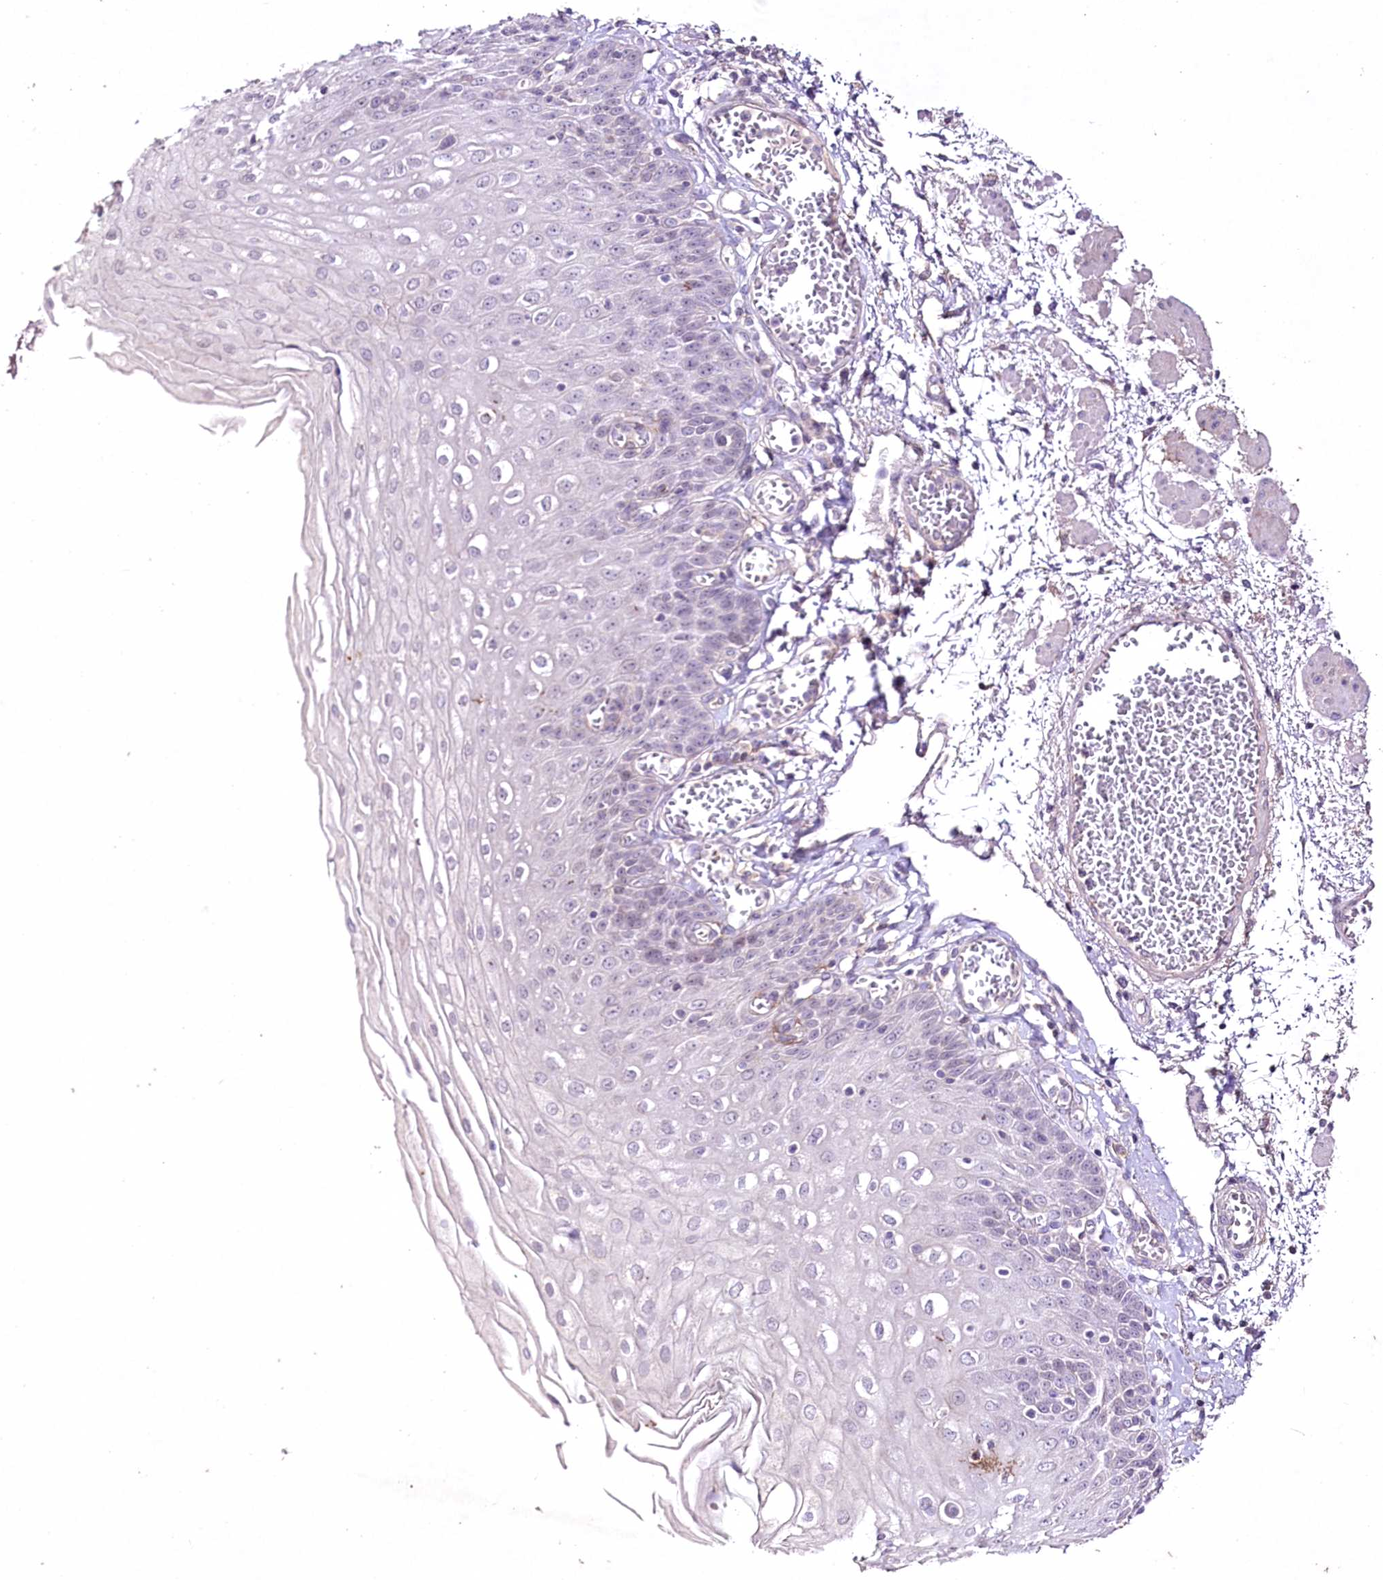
{"staining": {"intensity": "negative", "quantity": "none", "location": "none"}, "tissue": "esophagus", "cell_type": "Squamous epithelial cells", "image_type": "normal", "snomed": [{"axis": "morphology", "description": "Normal tissue, NOS"}, {"axis": "topography", "description": "Esophagus"}], "caption": "An IHC image of normal esophagus is shown. There is no staining in squamous epithelial cells of esophagus.", "gene": "ENPP1", "patient": {"sex": "male", "age": 81}}